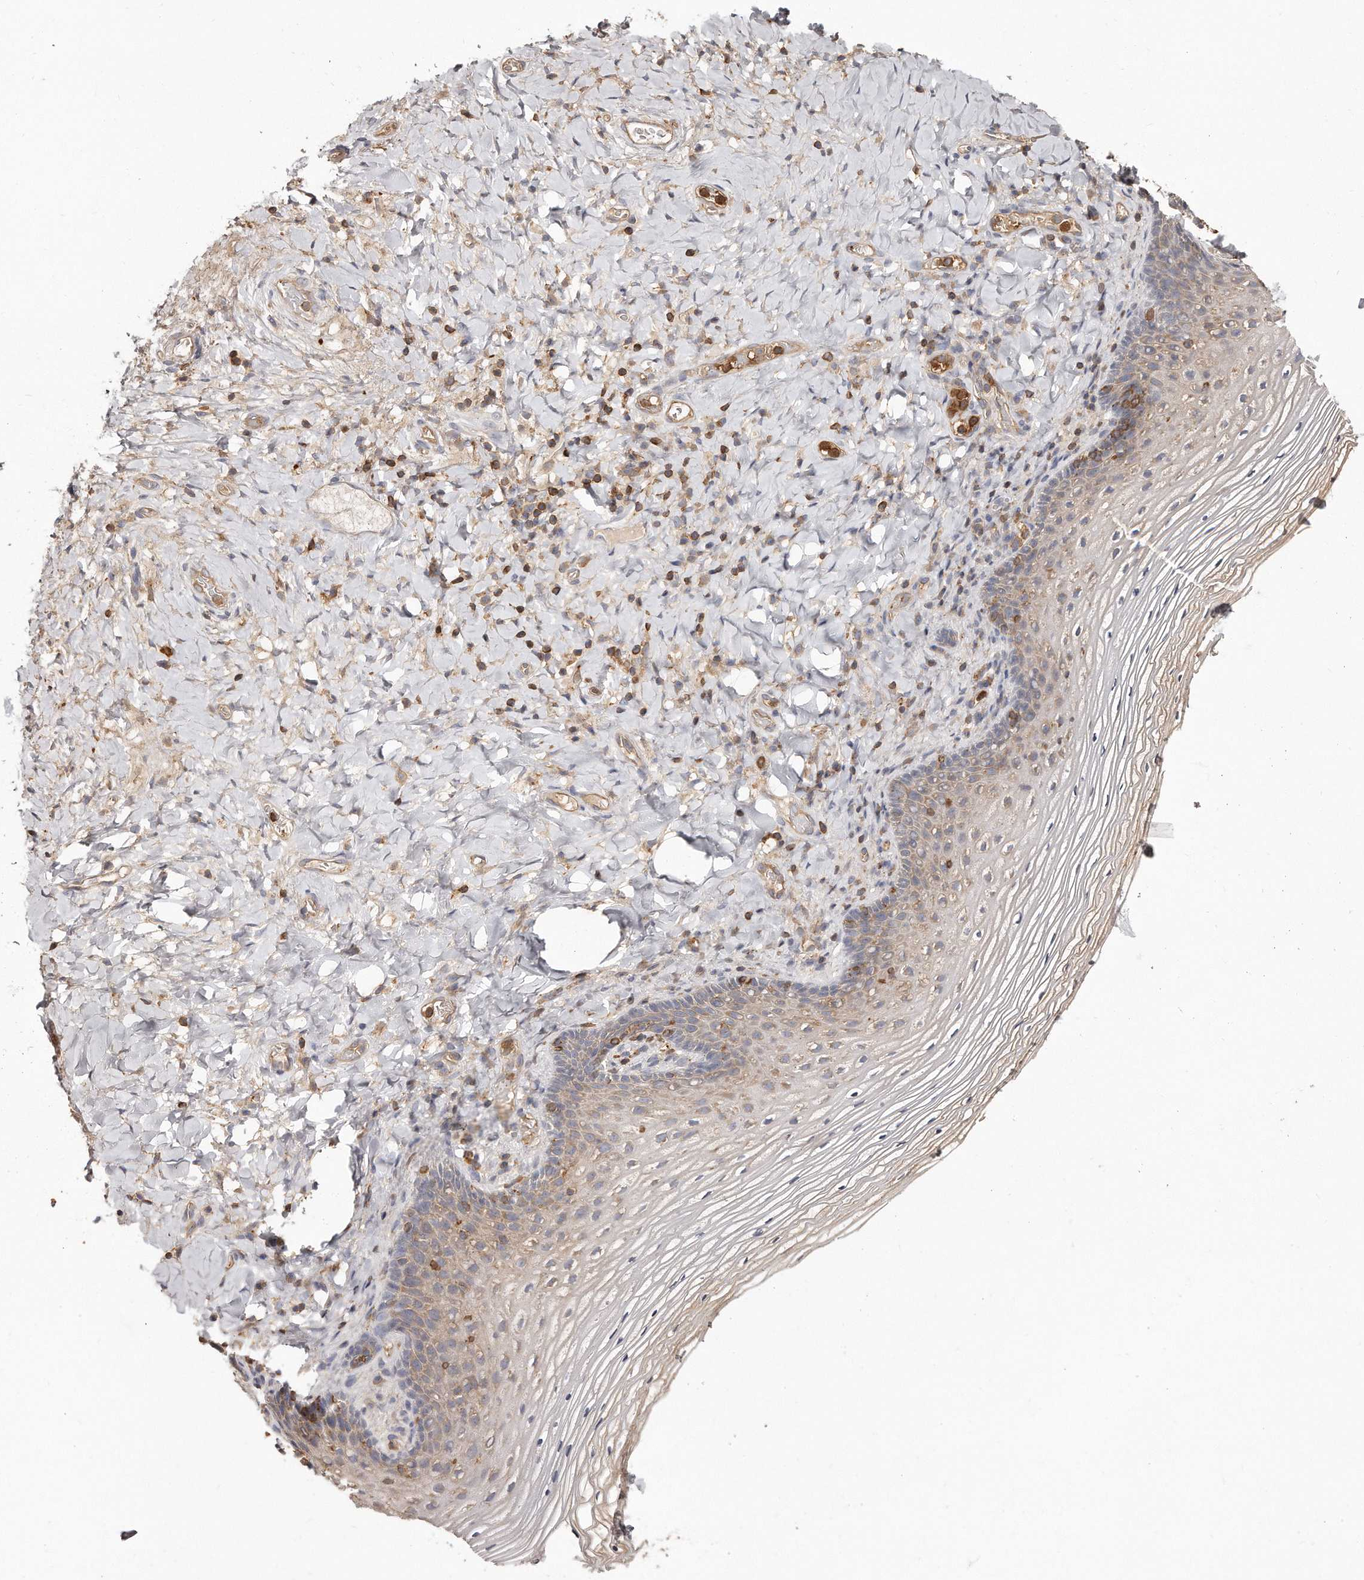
{"staining": {"intensity": "negative", "quantity": "none", "location": "none"}, "tissue": "vagina", "cell_type": "Squamous epithelial cells", "image_type": "normal", "snomed": [{"axis": "morphology", "description": "Normal tissue, NOS"}, {"axis": "topography", "description": "Vagina"}], "caption": "DAB immunohistochemical staining of benign human vagina shows no significant positivity in squamous epithelial cells.", "gene": "CAP1", "patient": {"sex": "female", "age": 60}}